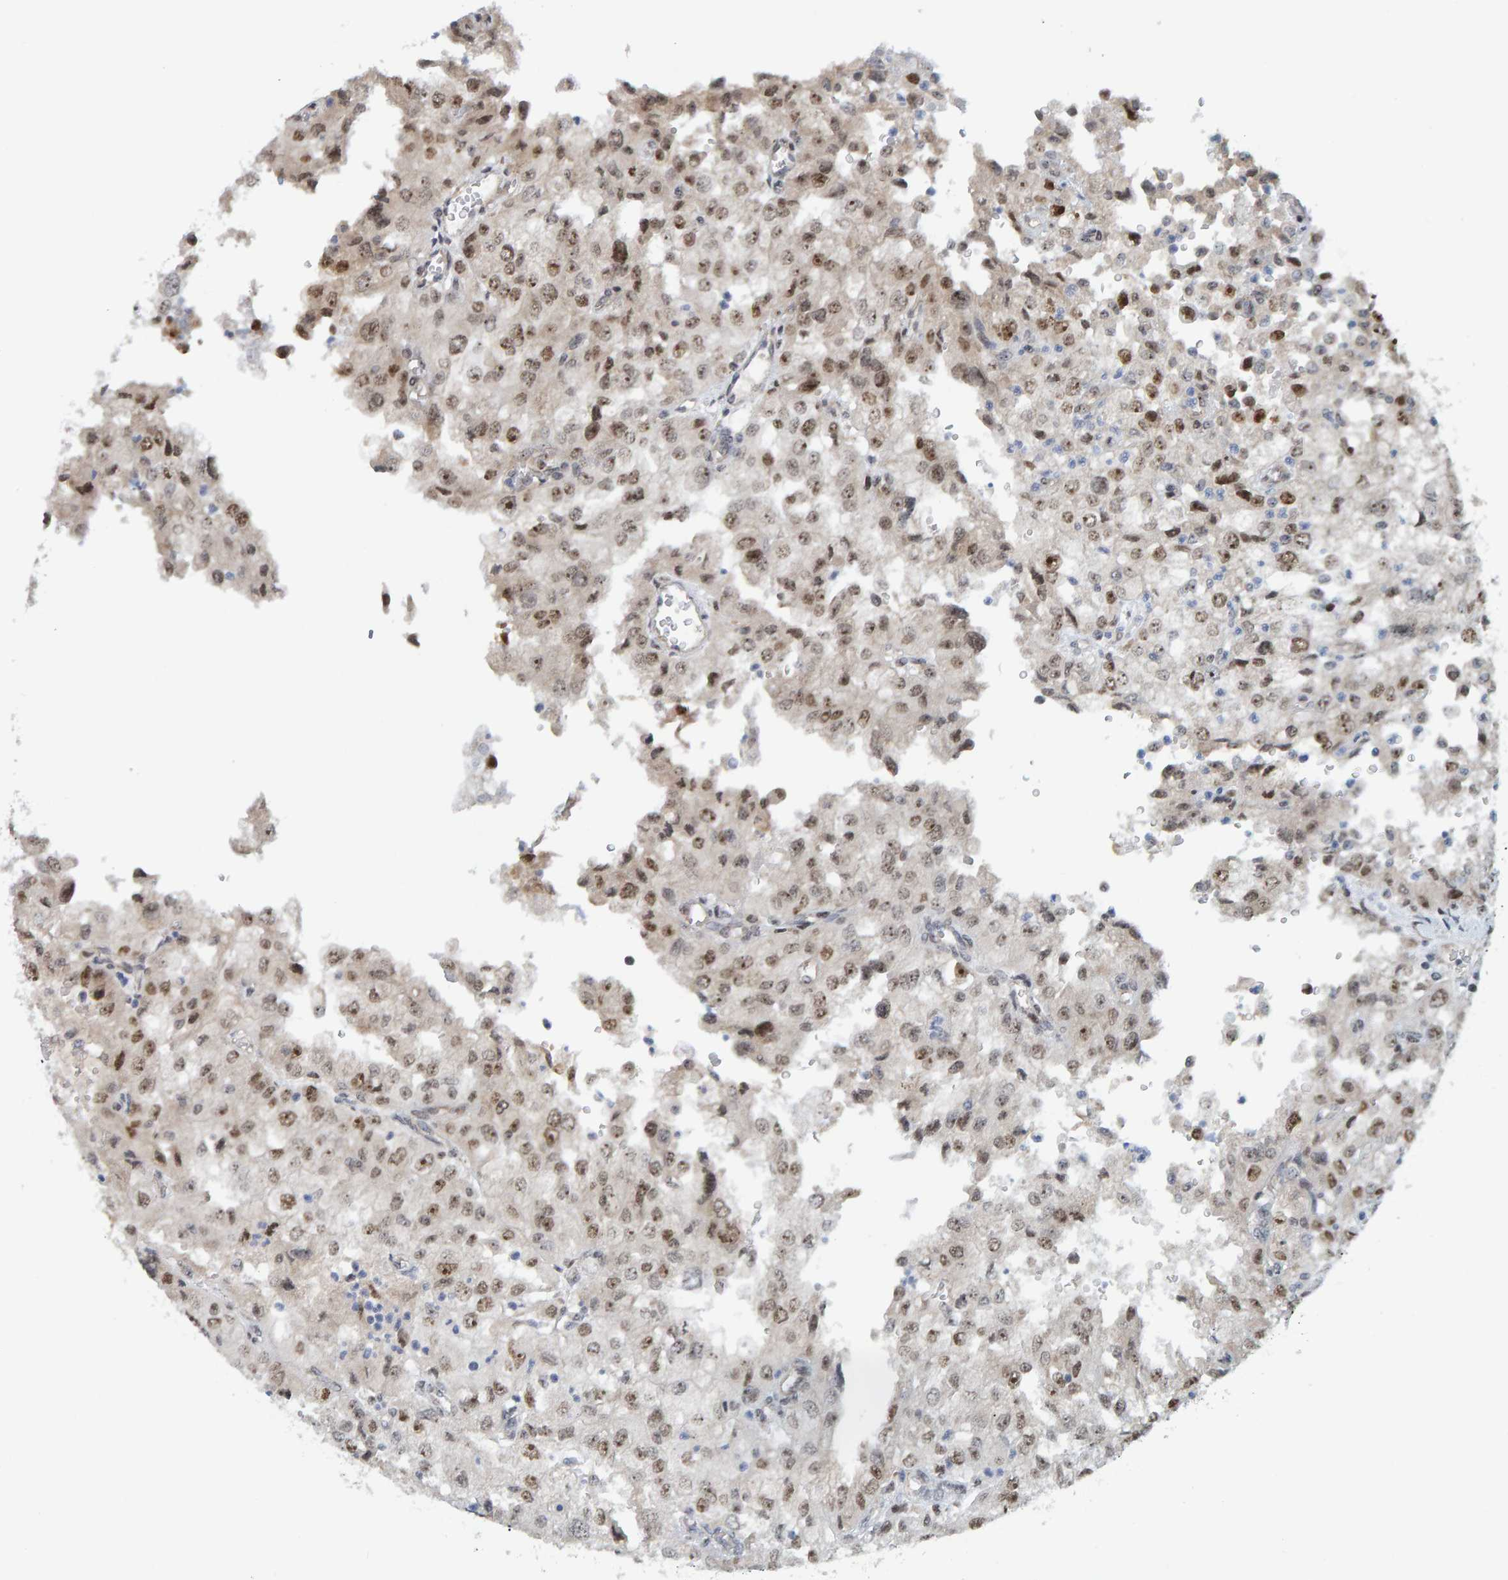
{"staining": {"intensity": "moderate", "quantity": ">75%", "location": "nuclear"}, "tissue": "renal cancer", "cell_type": "Tumor cells", "image_type": "cancer", "snomed": [{"axis": "morphology", "description": "Adenocarcinoma, NOS"}, {"axis": "topography", "description": "Kidney"}], "caption": "Immunohistochemistry (IHC) of human renal cancer exhibits medium levels of moderate nuclear positivity in about >75% of tumor cells. Using DAB (3,3'-diaminobenzidine) (brown) and hematoxylin (blue) stains, captured at high magnification using brightfield microscopy.", "gene": "POLR1E", "patient": {"sex": "female", "age": 54}}